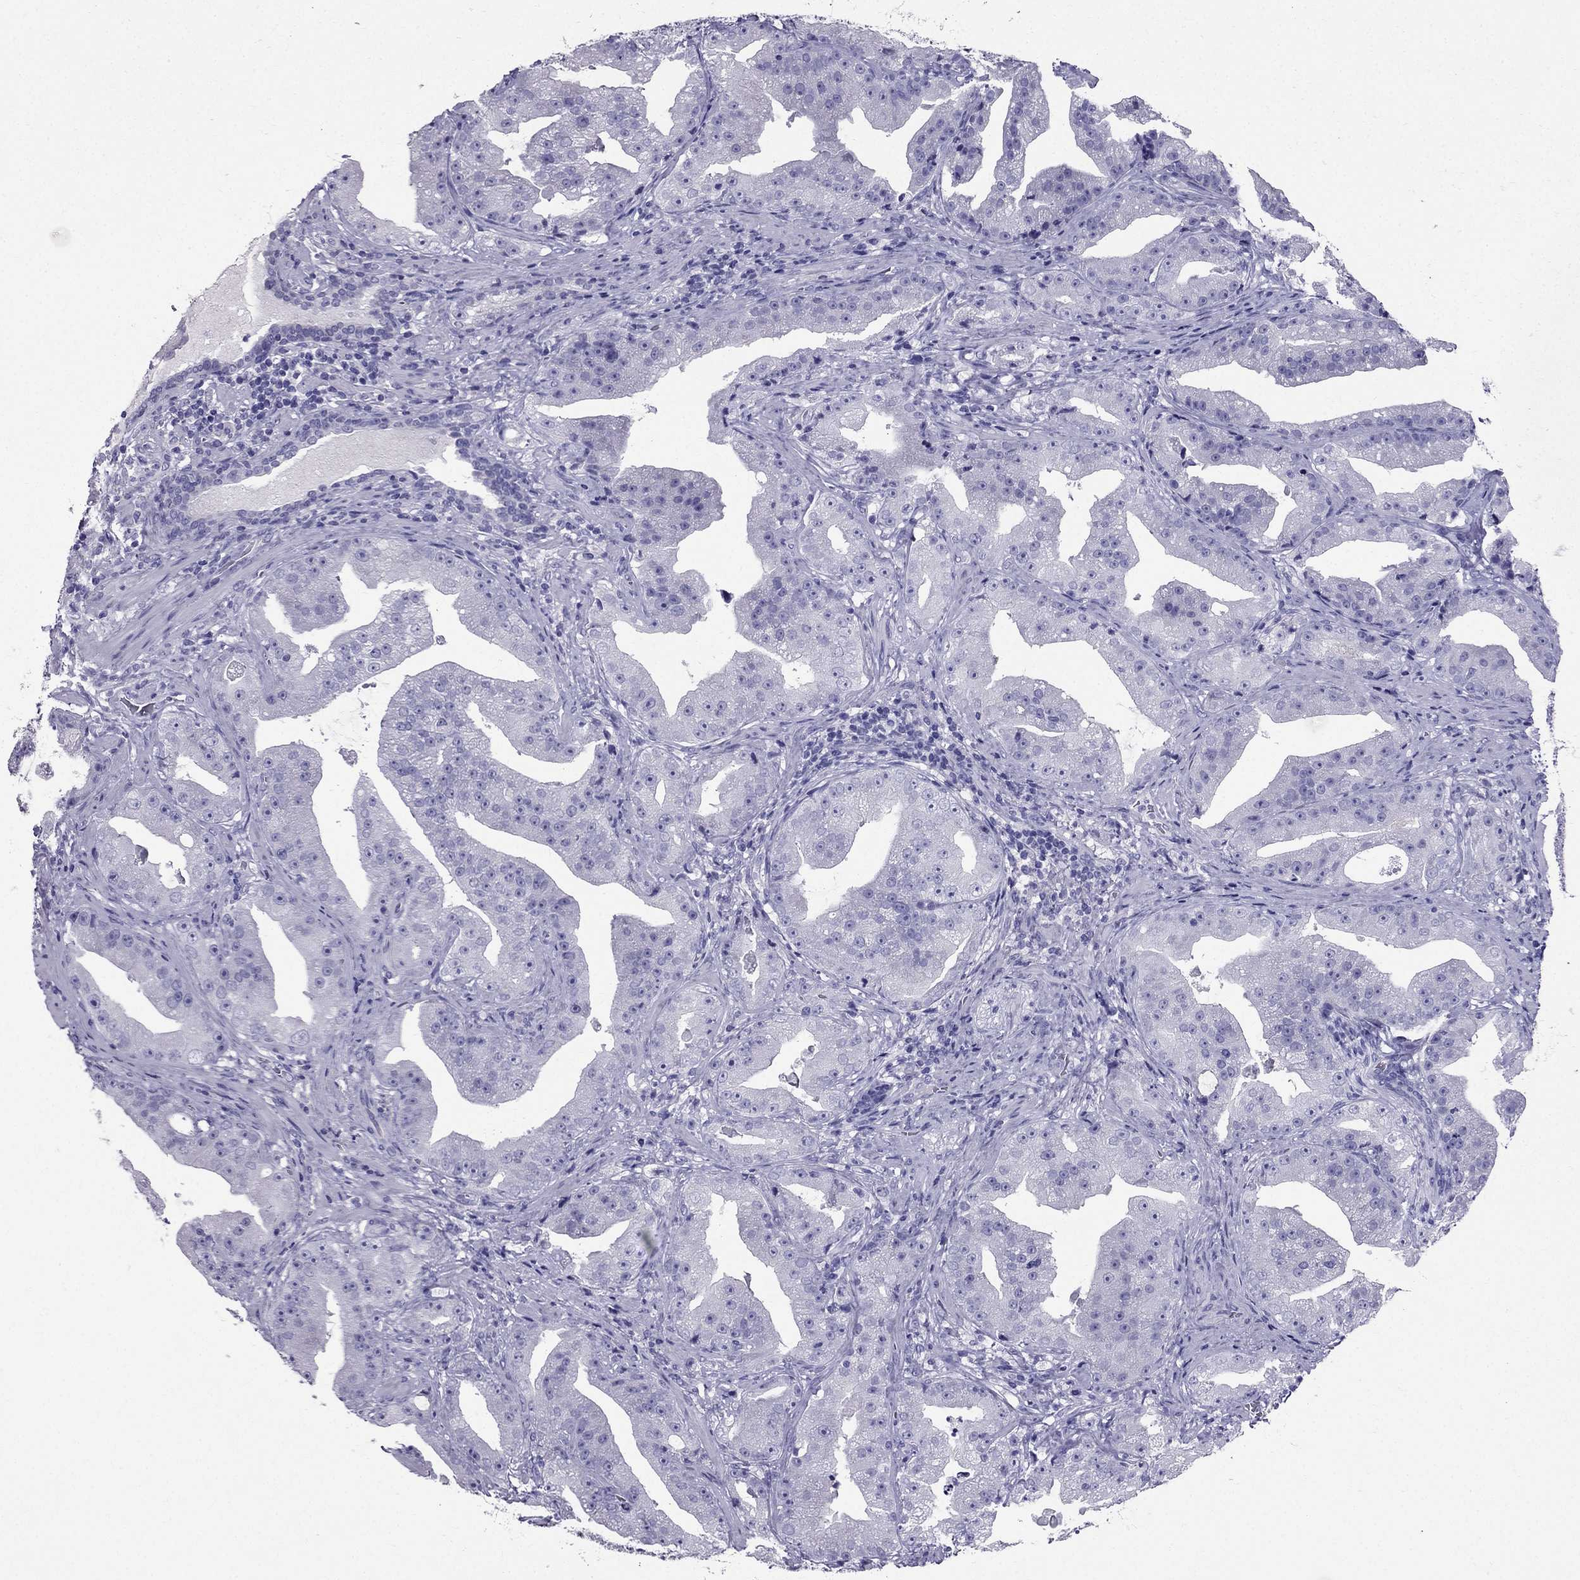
{"staining": {"intensity": "negative", "quantity": "none", "location": "none"}, "tissue": "prostate cancer", "cell_type": "Tumor cells", "image_type": "cancer", "snomed": [{"axis": "morphology", "description": "Adenocarcinoma, Low grade"}, {"axis": "topography", "description": "Prostate"}], "caption": "Protein analysis of low-grade adenocarcinoma (prostate) demonstrates no significant staining in tumor cells.", "gene": "ZNF541", "patient": {"sex": "male", "age": 62}}